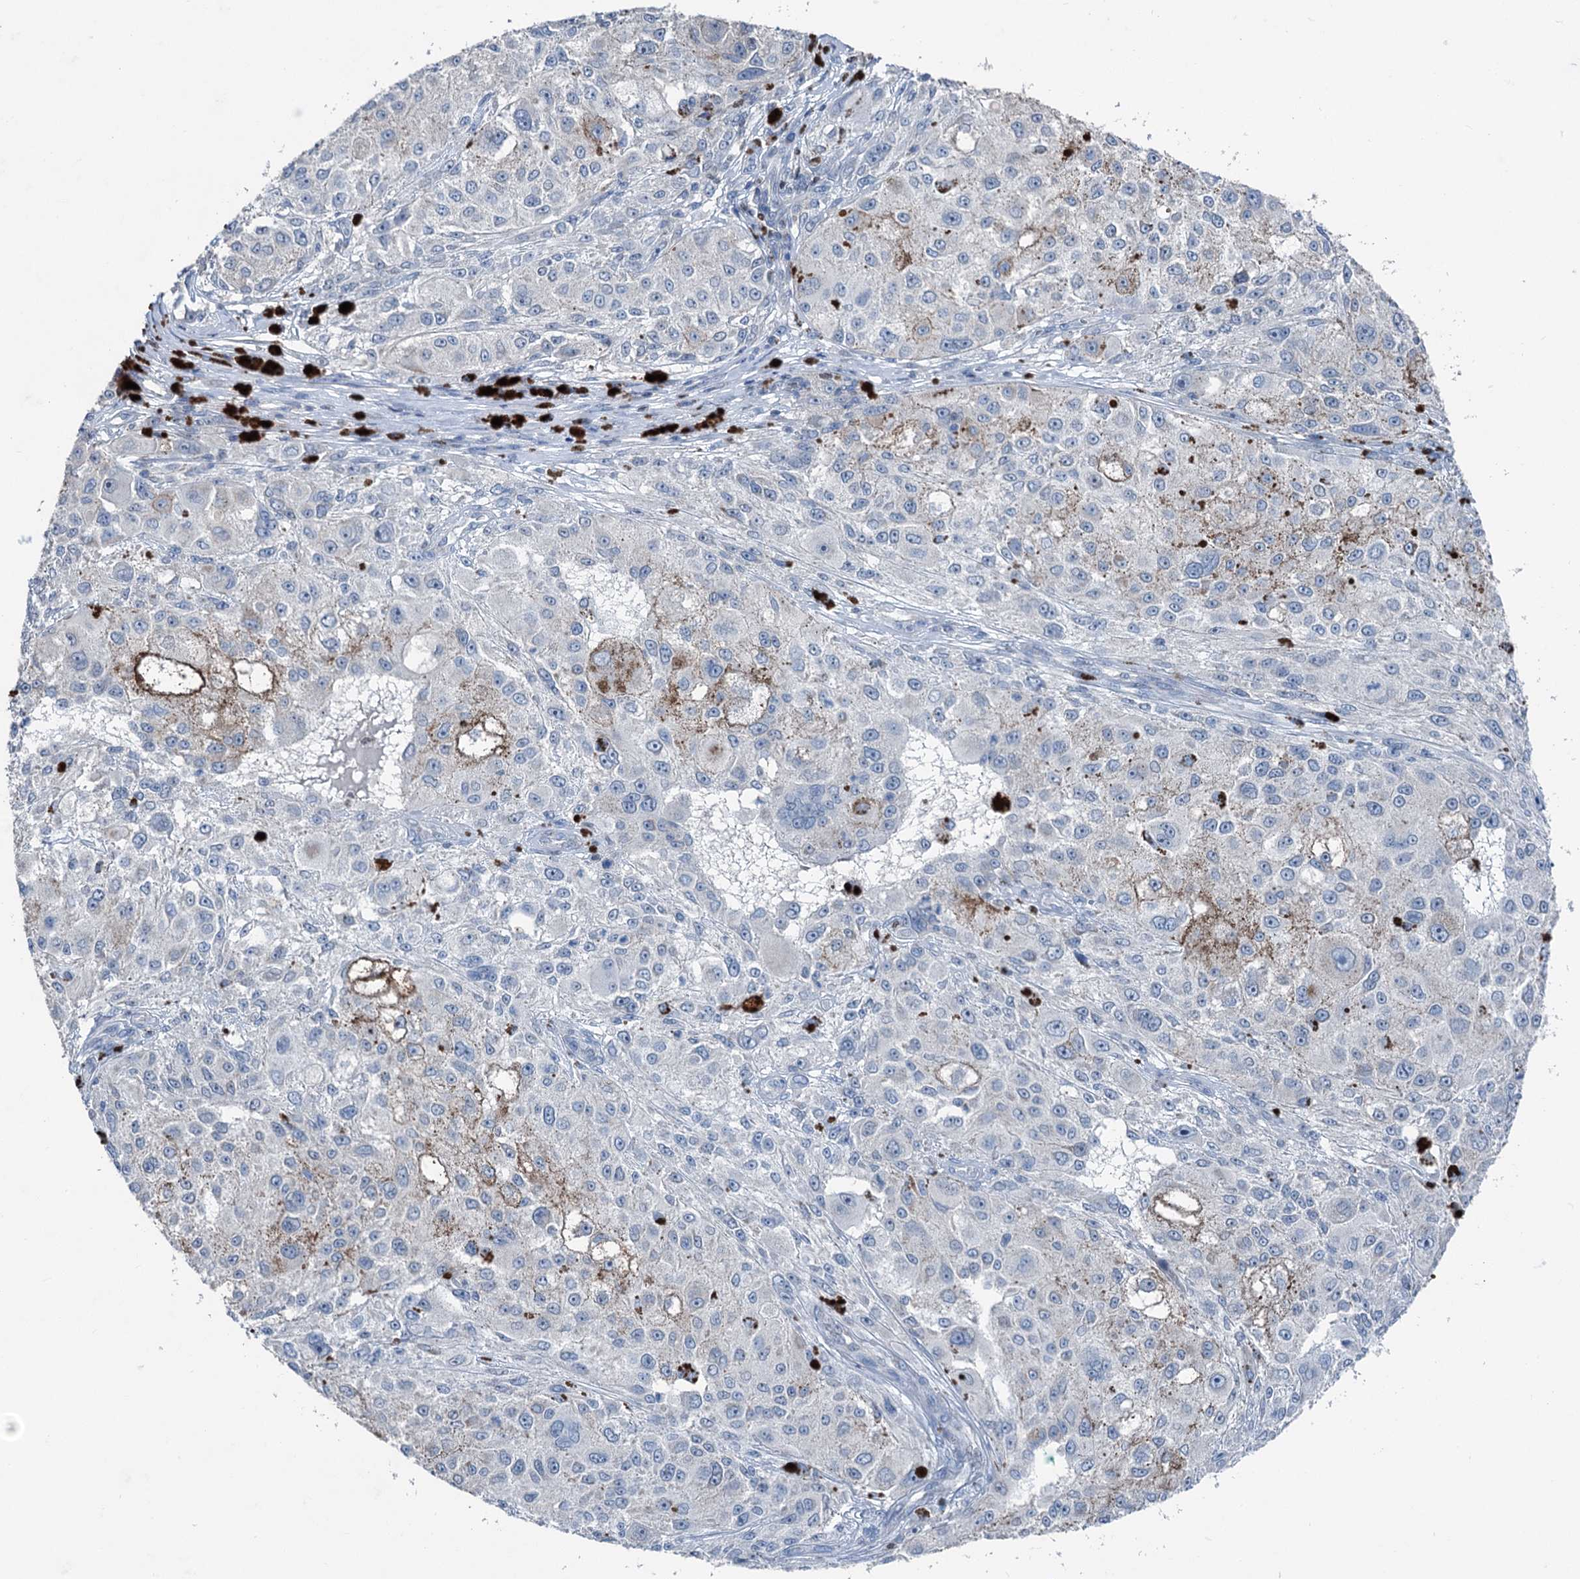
{"staining": {"intensity": "negative", "quantity": "none", "location": "none"}, "tissue": "melanoma", "cell_type": "Tumor cells", "image_type": "cancer", "snomed": [{"axis": "morphology", "description": "Necrosis, NOS"}, {"axis": "morphology", "description": "Malignant melanoma, NOS"}, {"axis": "topography", "description": "Skin"}], "caption": "High magnification brightfield microscopy of melanoma stained with DAB (brown) and counterstained with hematoxylin (blue): tumor cells show no significant positivity. (Stains: DAB immunohistochemistry (IHC) with hematoxylin counter stain, Microscopy: brightfield microscopy at high magnification).", "gene": "ELP4", "patient": {"sex": "female", "age": 87}}